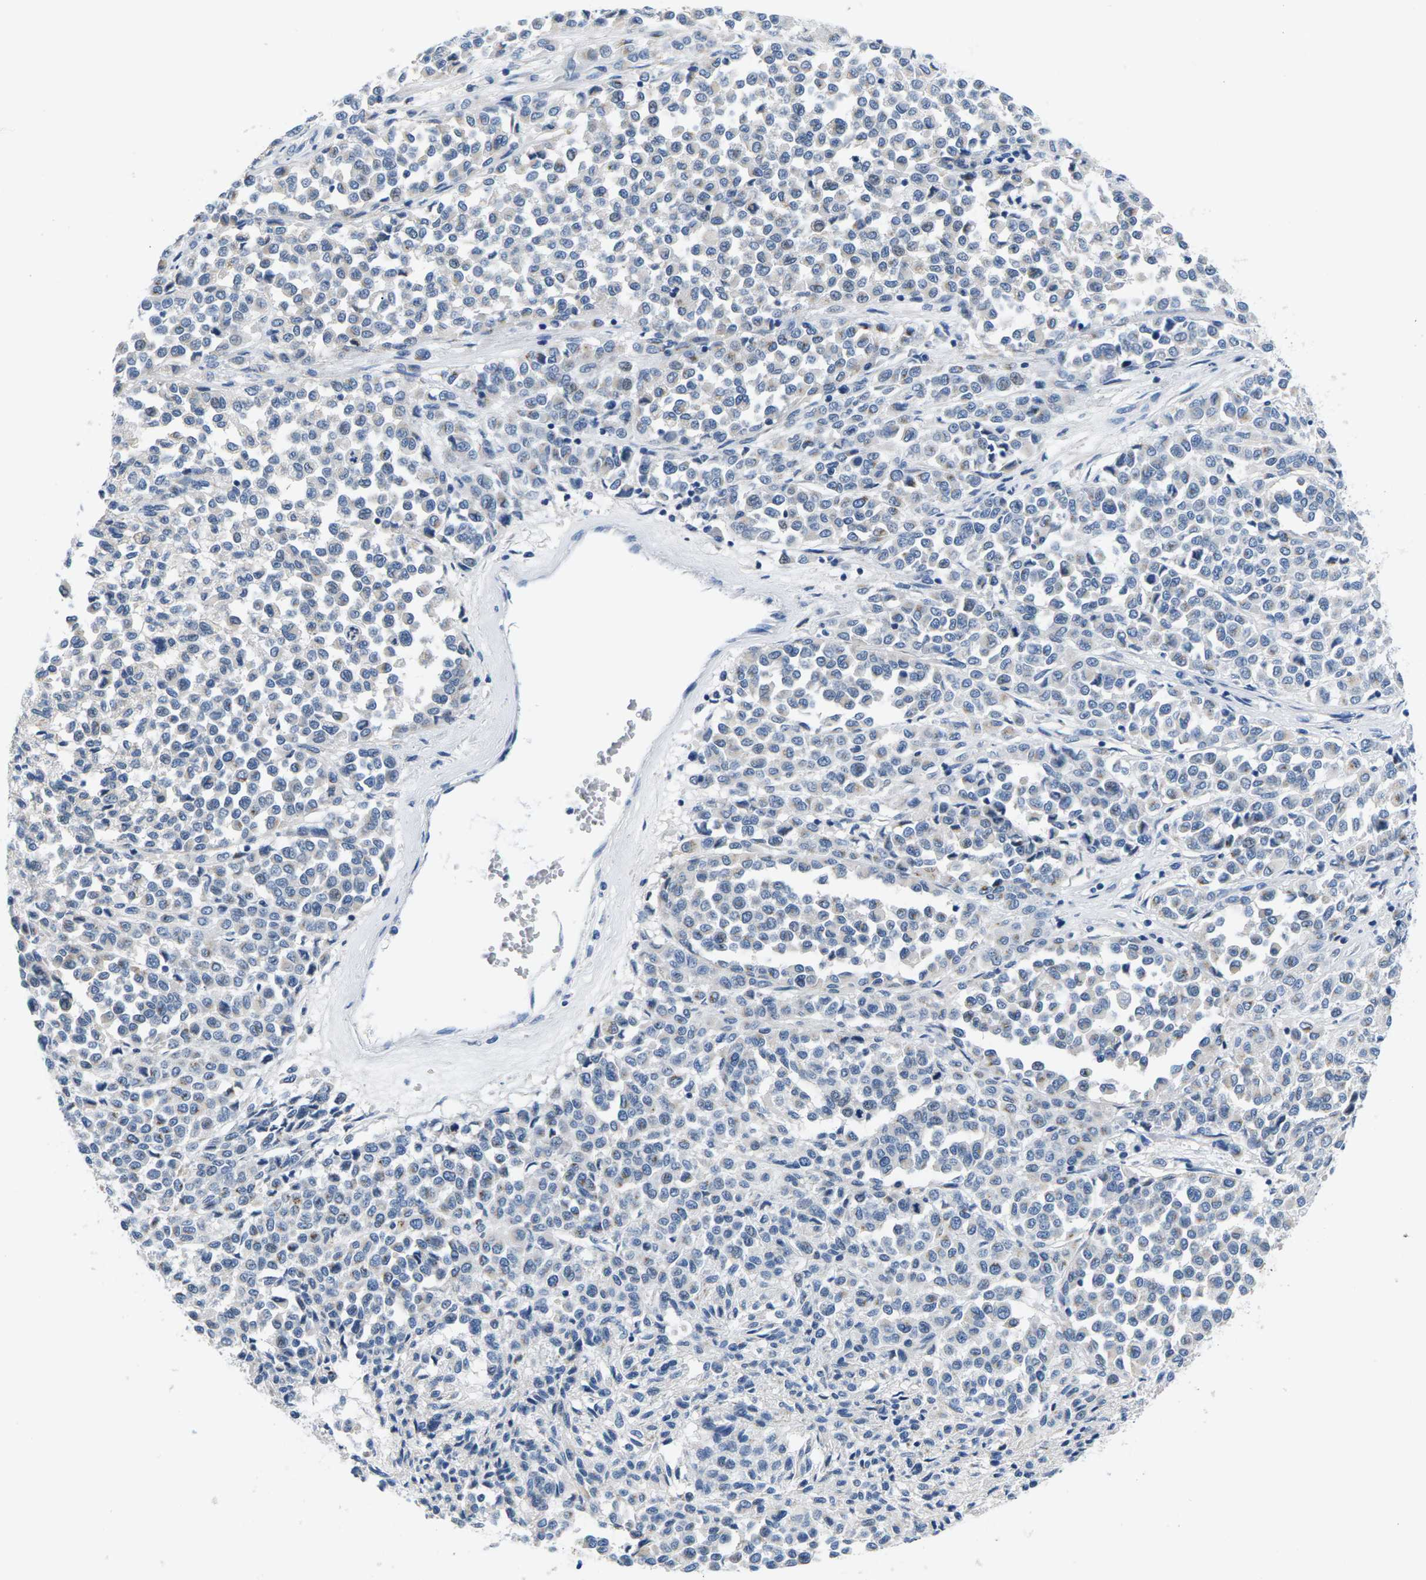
{"staining": {"intensity": "negative", "quantity": "none", "location": "none"}, "tissue": "melanoma", "cell_type": "Tumor cells", "image_type": "cancer", "snomed": [{"axis": "morphology", "description": "Malignant melanoma, Metastatic site"}, {"axis": "topography", "description": "Pancreas"}], "caption": "Tumor cells are negative for protein expression in human malignant melanoma (metastatic site).", "gene": "TSPAN2", "patient": {"sex": "female", "age": 30}}